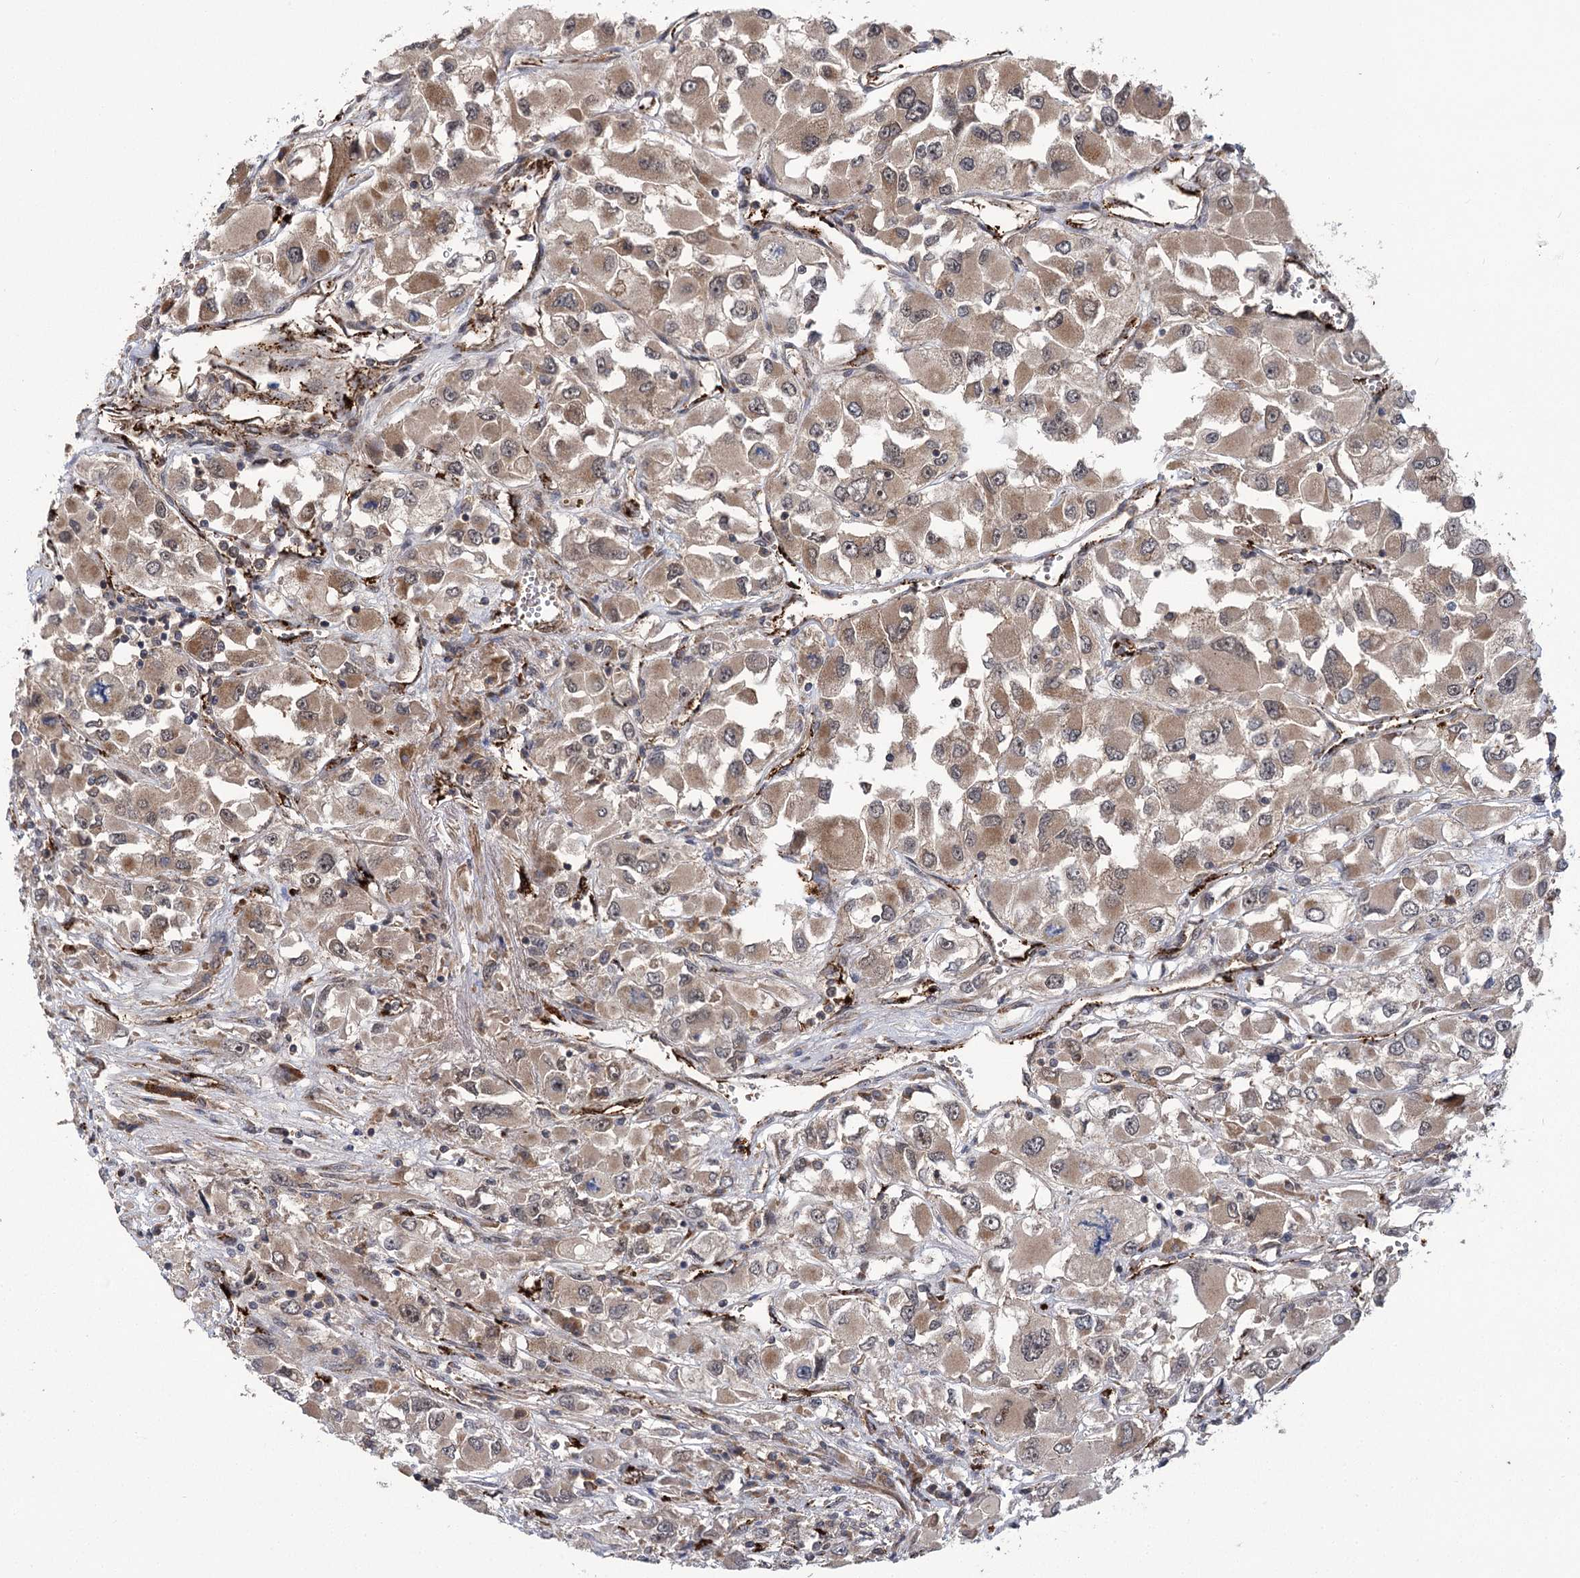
{"staining": {"intensity": "moderate", "quantity": ">75%", "location": "cytoplasmic/membranous,nuclear"}, "tissue": "renal cancer", "cell_type": "Tumor cells", "image_type": "cancer", "snomed": [{"axis": "morphology", "description": "Adenocarcinoma, NOS"}, {"axis": "topography", "description": "Kidney"}], "caption": "There is medium levels of moderate cytoplasmic/membranous and nuclear expression in tumor cells of renal cancer (adenocarcinoma), as demonstrated by immunohistochemical staining (brown color).", "gene": "CARD19", "patient": {"sex": "female", "age": 52}}